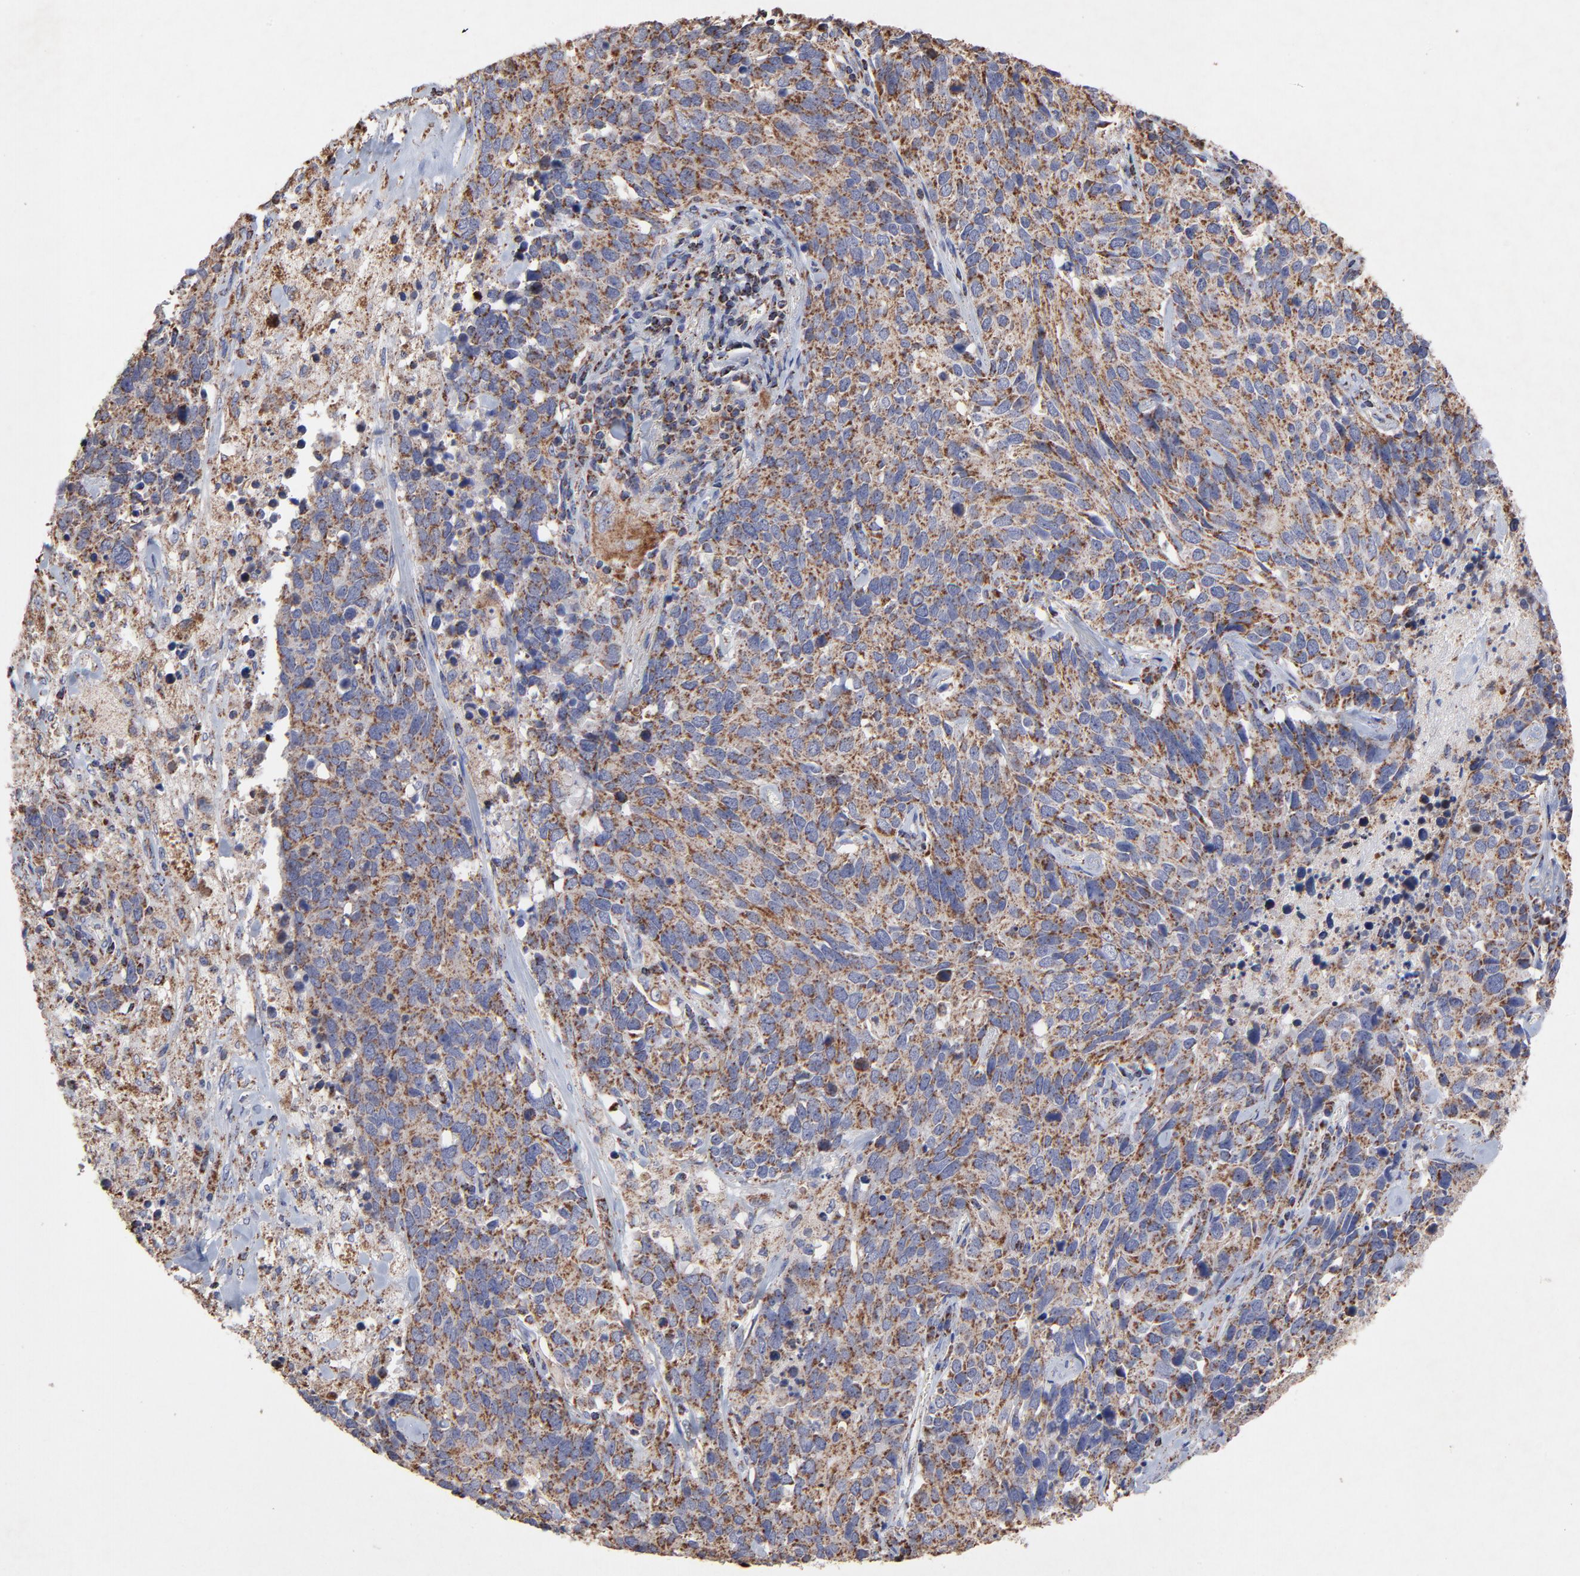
{"staining": {"intensity": "moderate", "quantity": ">75%", "location": "cytoplasmic/membranous"}, "tissue": "lung cancer", "cell_type": "Tumor cells", "image_type": "cancer", "snomed": [{"axis": "morphology", "description": "Neoplasm, malignant, NOS"}, {"axis": "topography", "description": "Lung"}], "caption": "IHC of lung malignant neoplasm reveals medium levels of moderate cytoplasmic/membranous positivity in approximately >75% of tumor cells.", "gene": "SSBP1", "patient": {"sex": "female", "age": 76}}